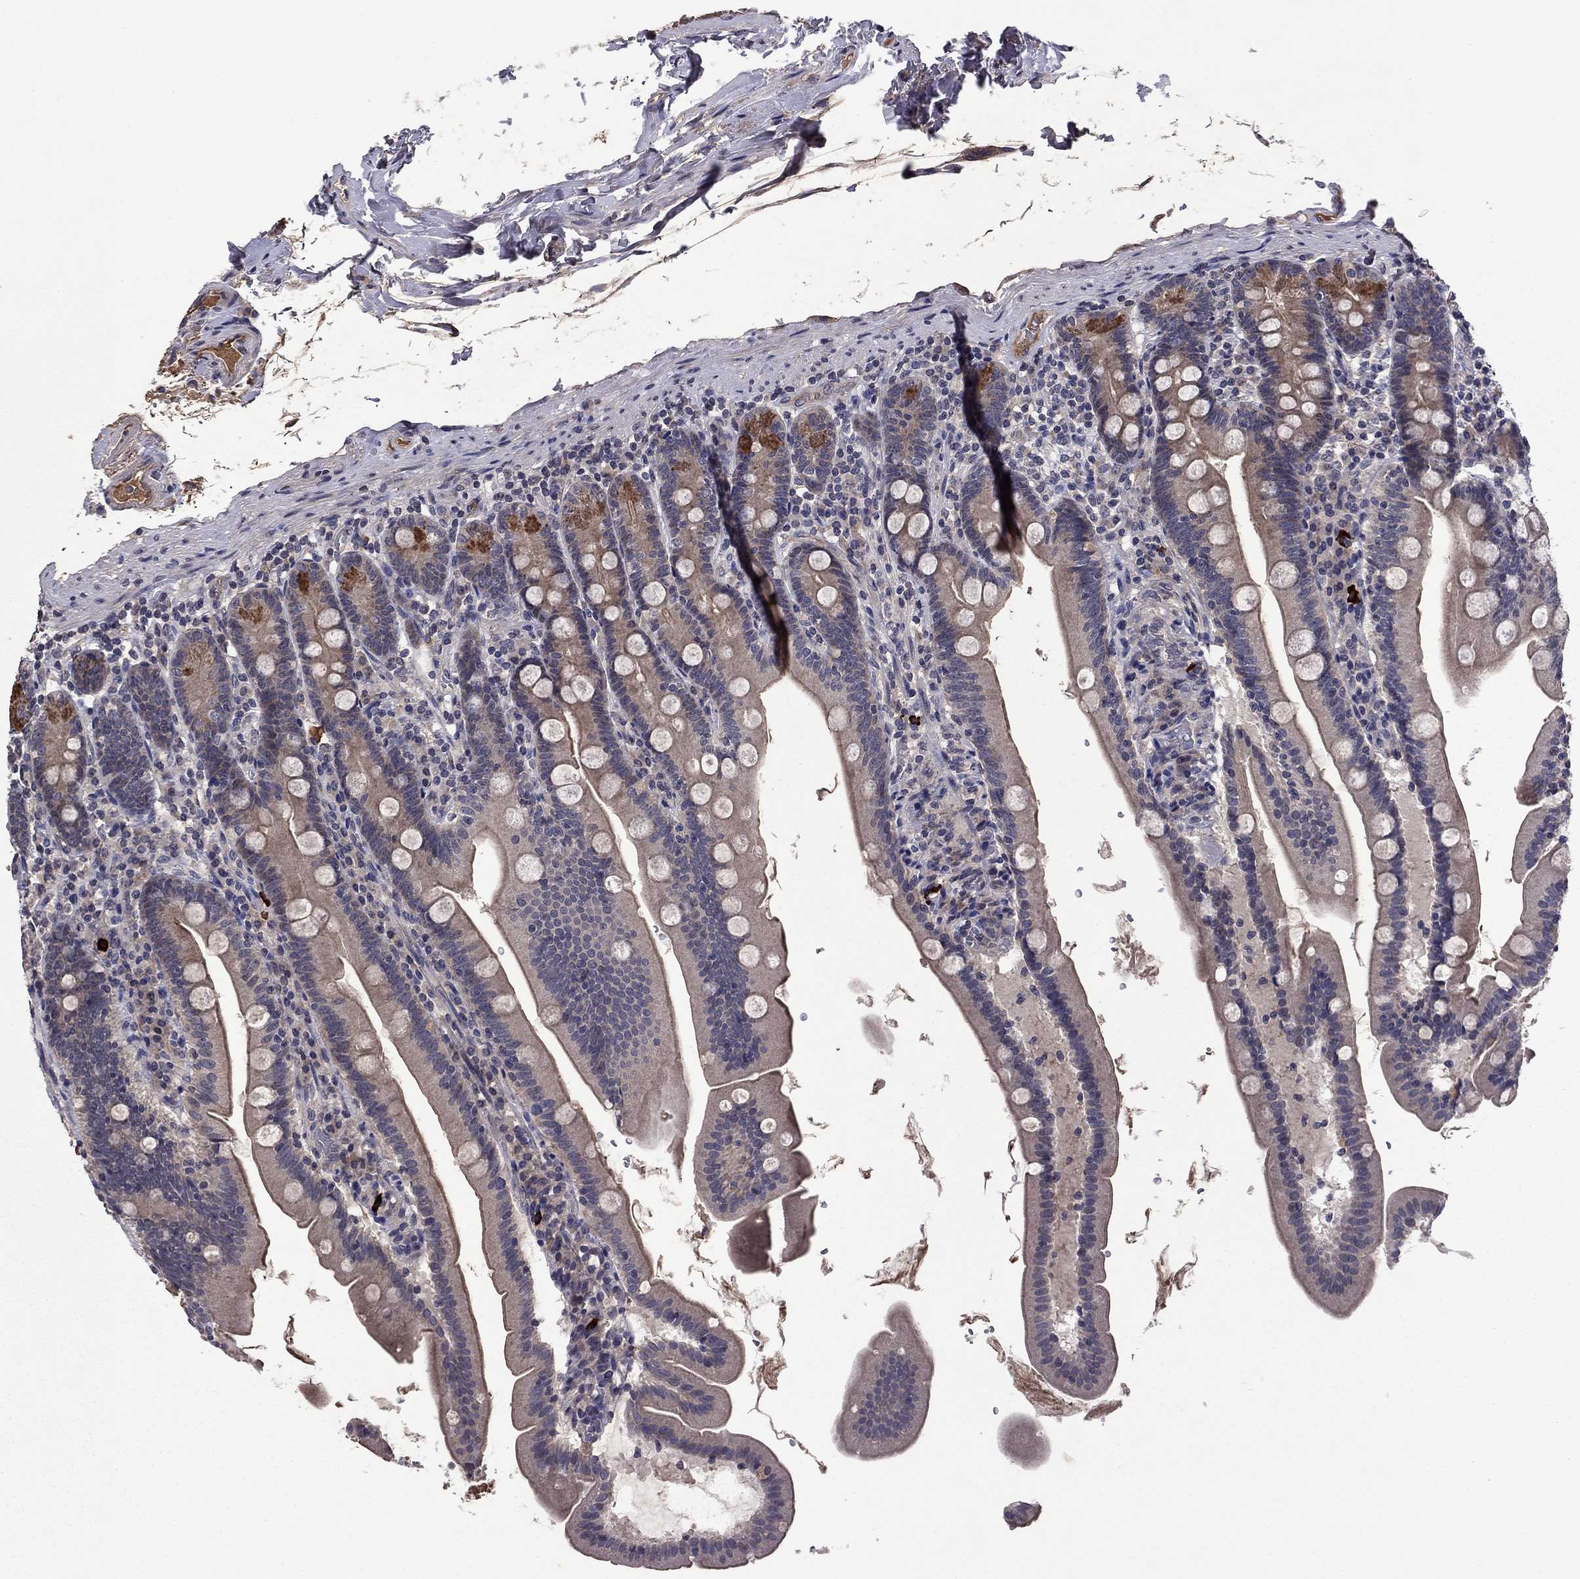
{"staining": {"intensity": "moderate", "quantity": "<25%", "location": "cytoplasmic/membranous"}, "tissue": "duodenum", "cell_type": "Glandular cells", "image_type": "normal", "snomed": [{"axis": "morphology", "description": "Normal tissue, NOS"}, {"axis": "topography", "description": "Duodenum"}], "caption": "Moderate cytoplasmic/membranous positivity is appreciated in approximately <25% of glandular cells in unremarkable duodenum. Nuclei are stained in blue.", "gene": "PROS1", "patient": {"sex": "female", "age": 67}}